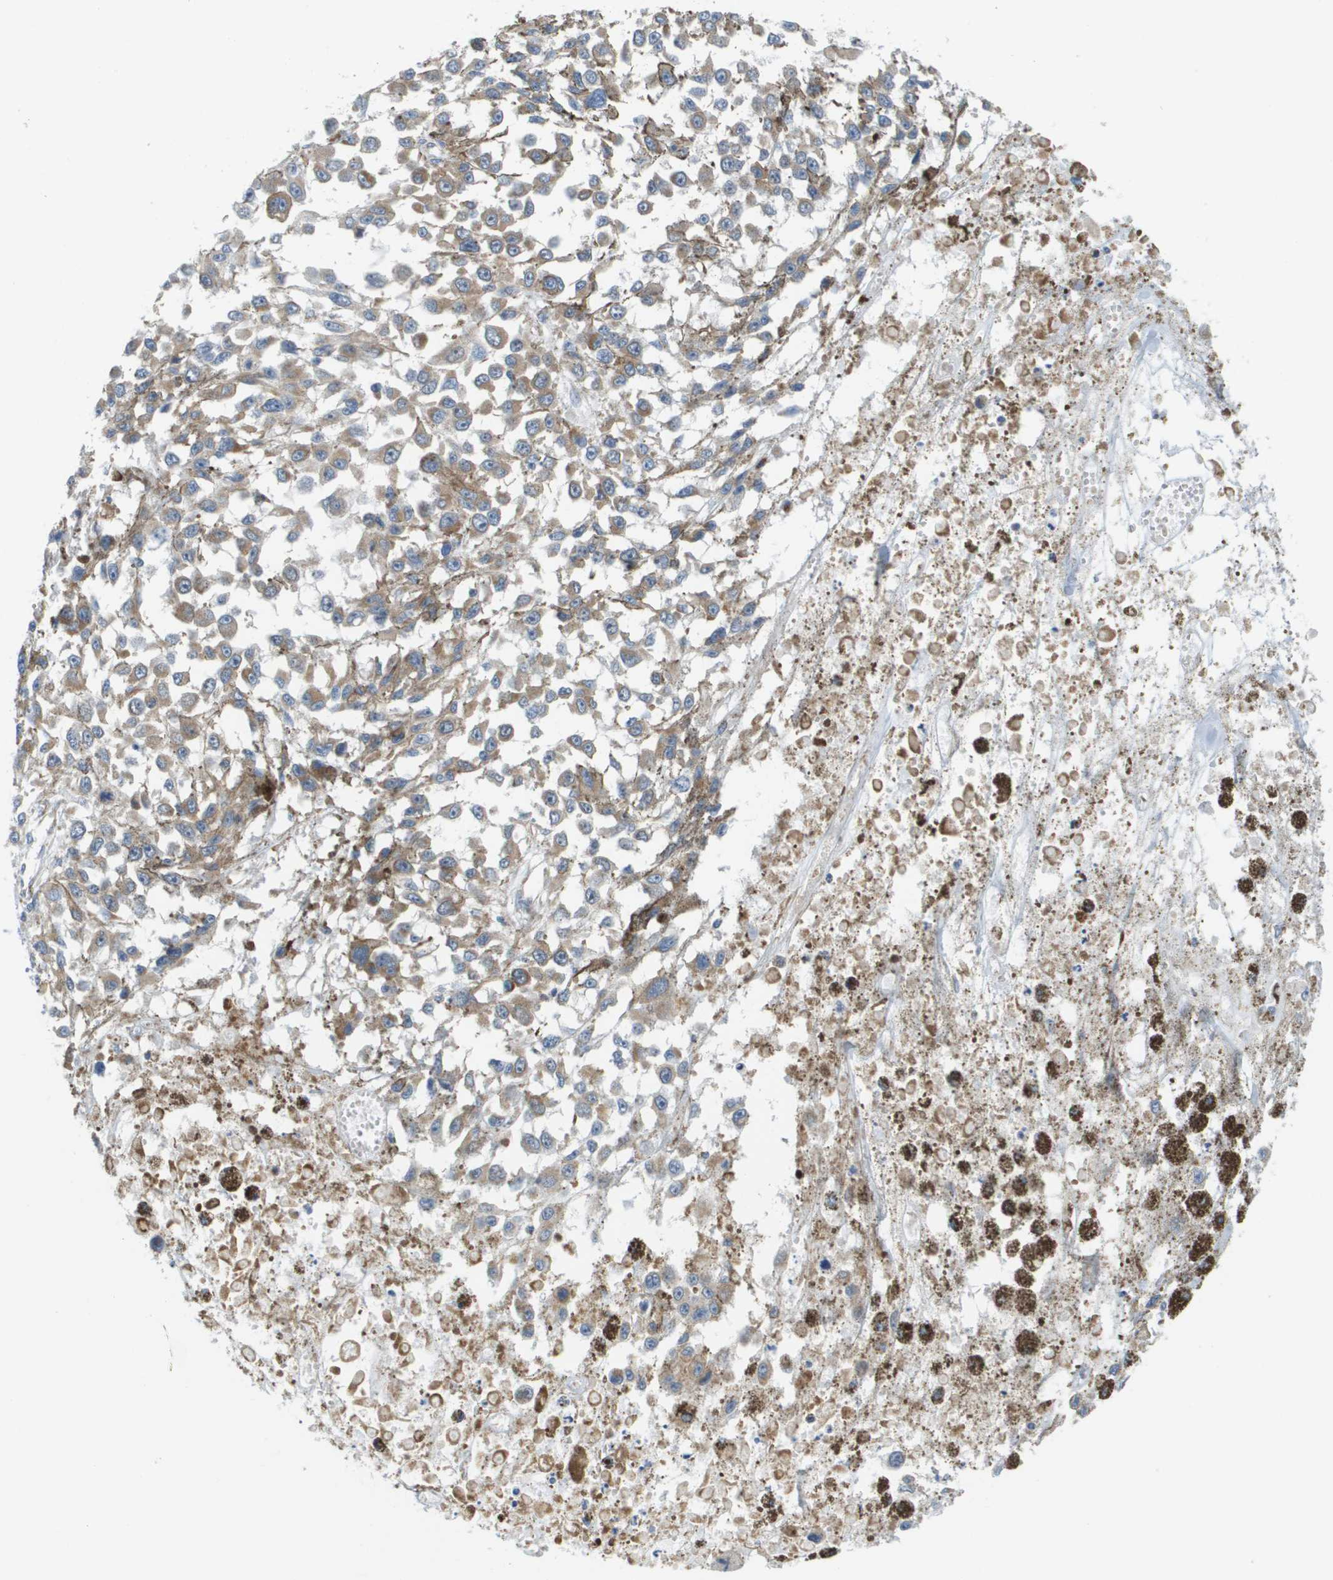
{"staining": {"intensity": "weak", "quantity": "<25%", "location": "cytoplasmic/membranous"}, "tissue": "melanoma", "cell_type": "Tumor cells", "image_type": "cancer", "snomed": [{"axis": "morphology", "description": "Malignant melanoma, Metastatic site"}, {"axis": "topography", "description": "Lymph node"}], "caption": "A histopathology image of malignant melanoma (metastatic site) stained for a protein reveals no brown staining in tumor cells.", "gene": "KRT23", "patient": {"sex": "male", "age": 59}}